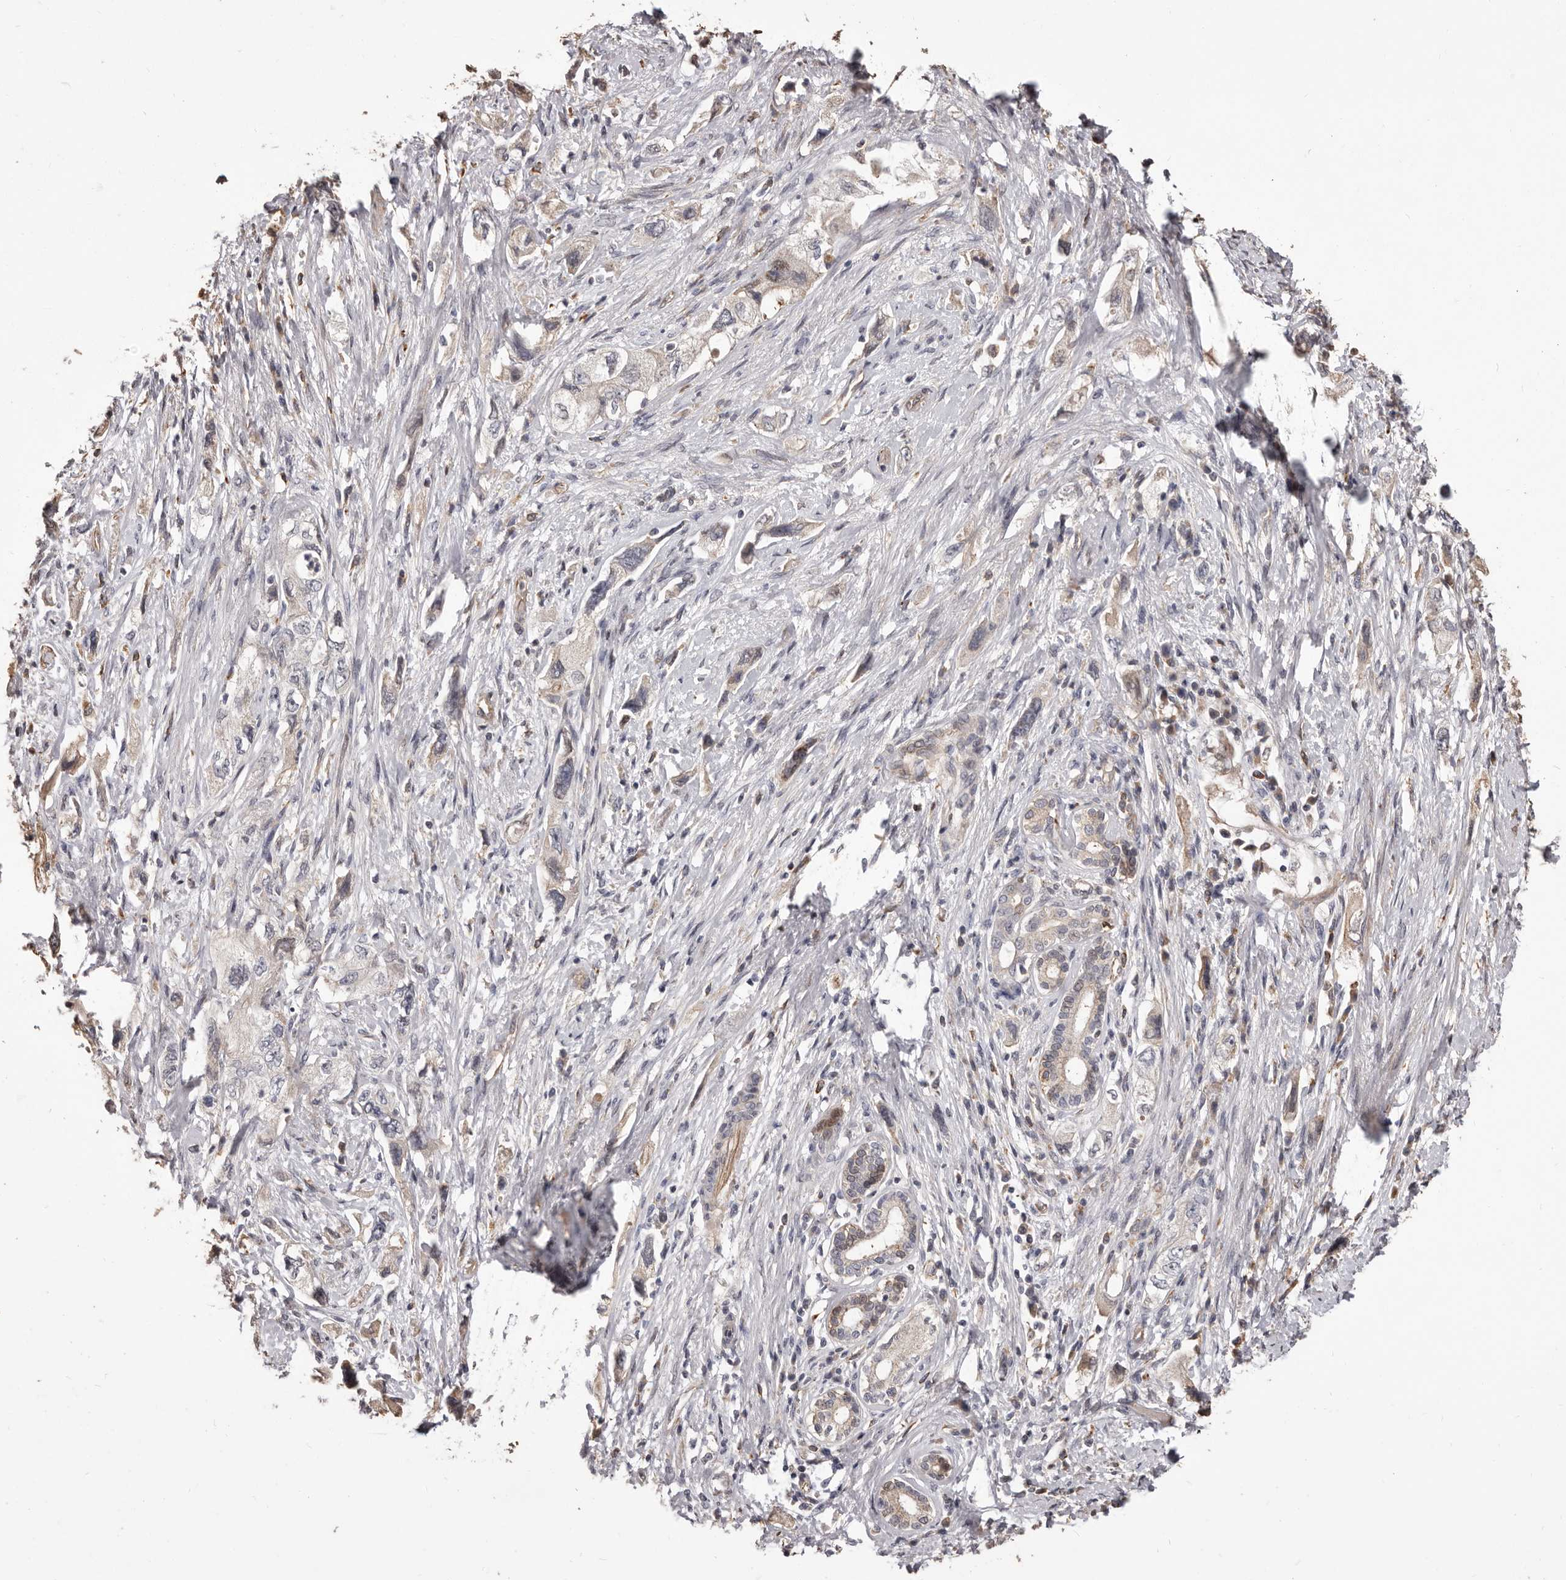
{"staining": {"intensity": "negative", "quantity": "none", "location": "none"}, "tissue": "pancreatic cancer", "cell_type": "Tumor cells", "image_type": "cancer", "snomed": [{"axis": "morphology", "description": "Adenocarcinoma, NOS"}, {"axis": "topography", "description": "Pancreas"}], "caption": "This is an immunohistochemistry image of adenocarcinoma (pancreatic). There is no expression in tumor cells.", "gene": "ALPK1", "patient": {"sex": "female", "age": 73}}